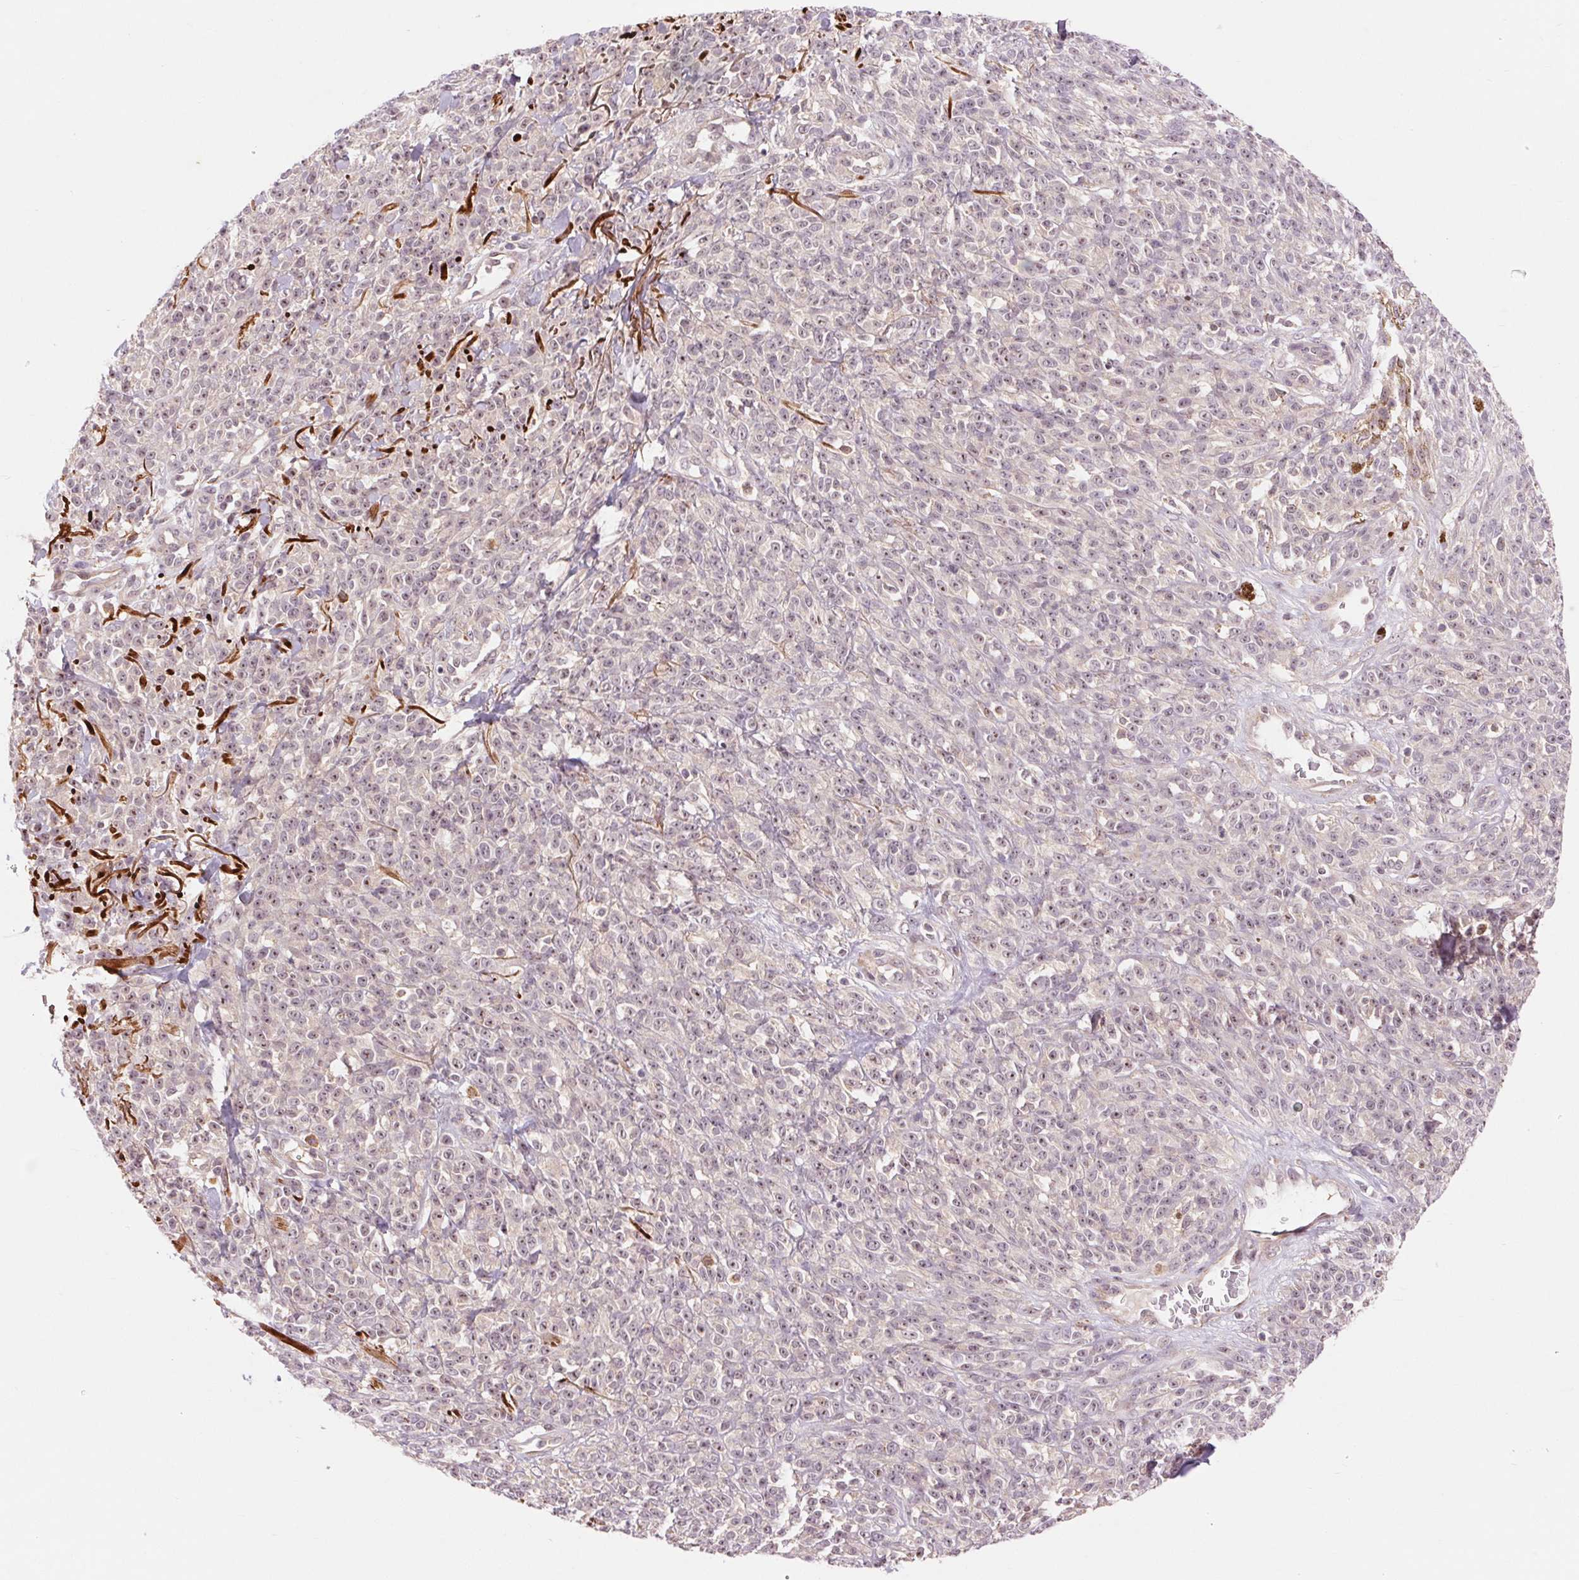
{"staining": {"intensity": "weak", "quantity": "25%-75%", "location": "nuclear"}, "tissue": "melanoma", "cell_type": "Tumor cells", "image_type": "cancer", "snomed": [{"axis": "morphology", "description": "Malignant melanoma, NOS"}, {"axis": "topography", "description": "Skin"}, {"axis": "topography", "description": "Skin of trunk"}], "caption": "Tumor cells show low levels of weak nuclear staining in approximately 25%-75% of cells in human malignant melanoma.", "gene": "RANBP3L", "patient": {"sex": "male", "age": 74}}